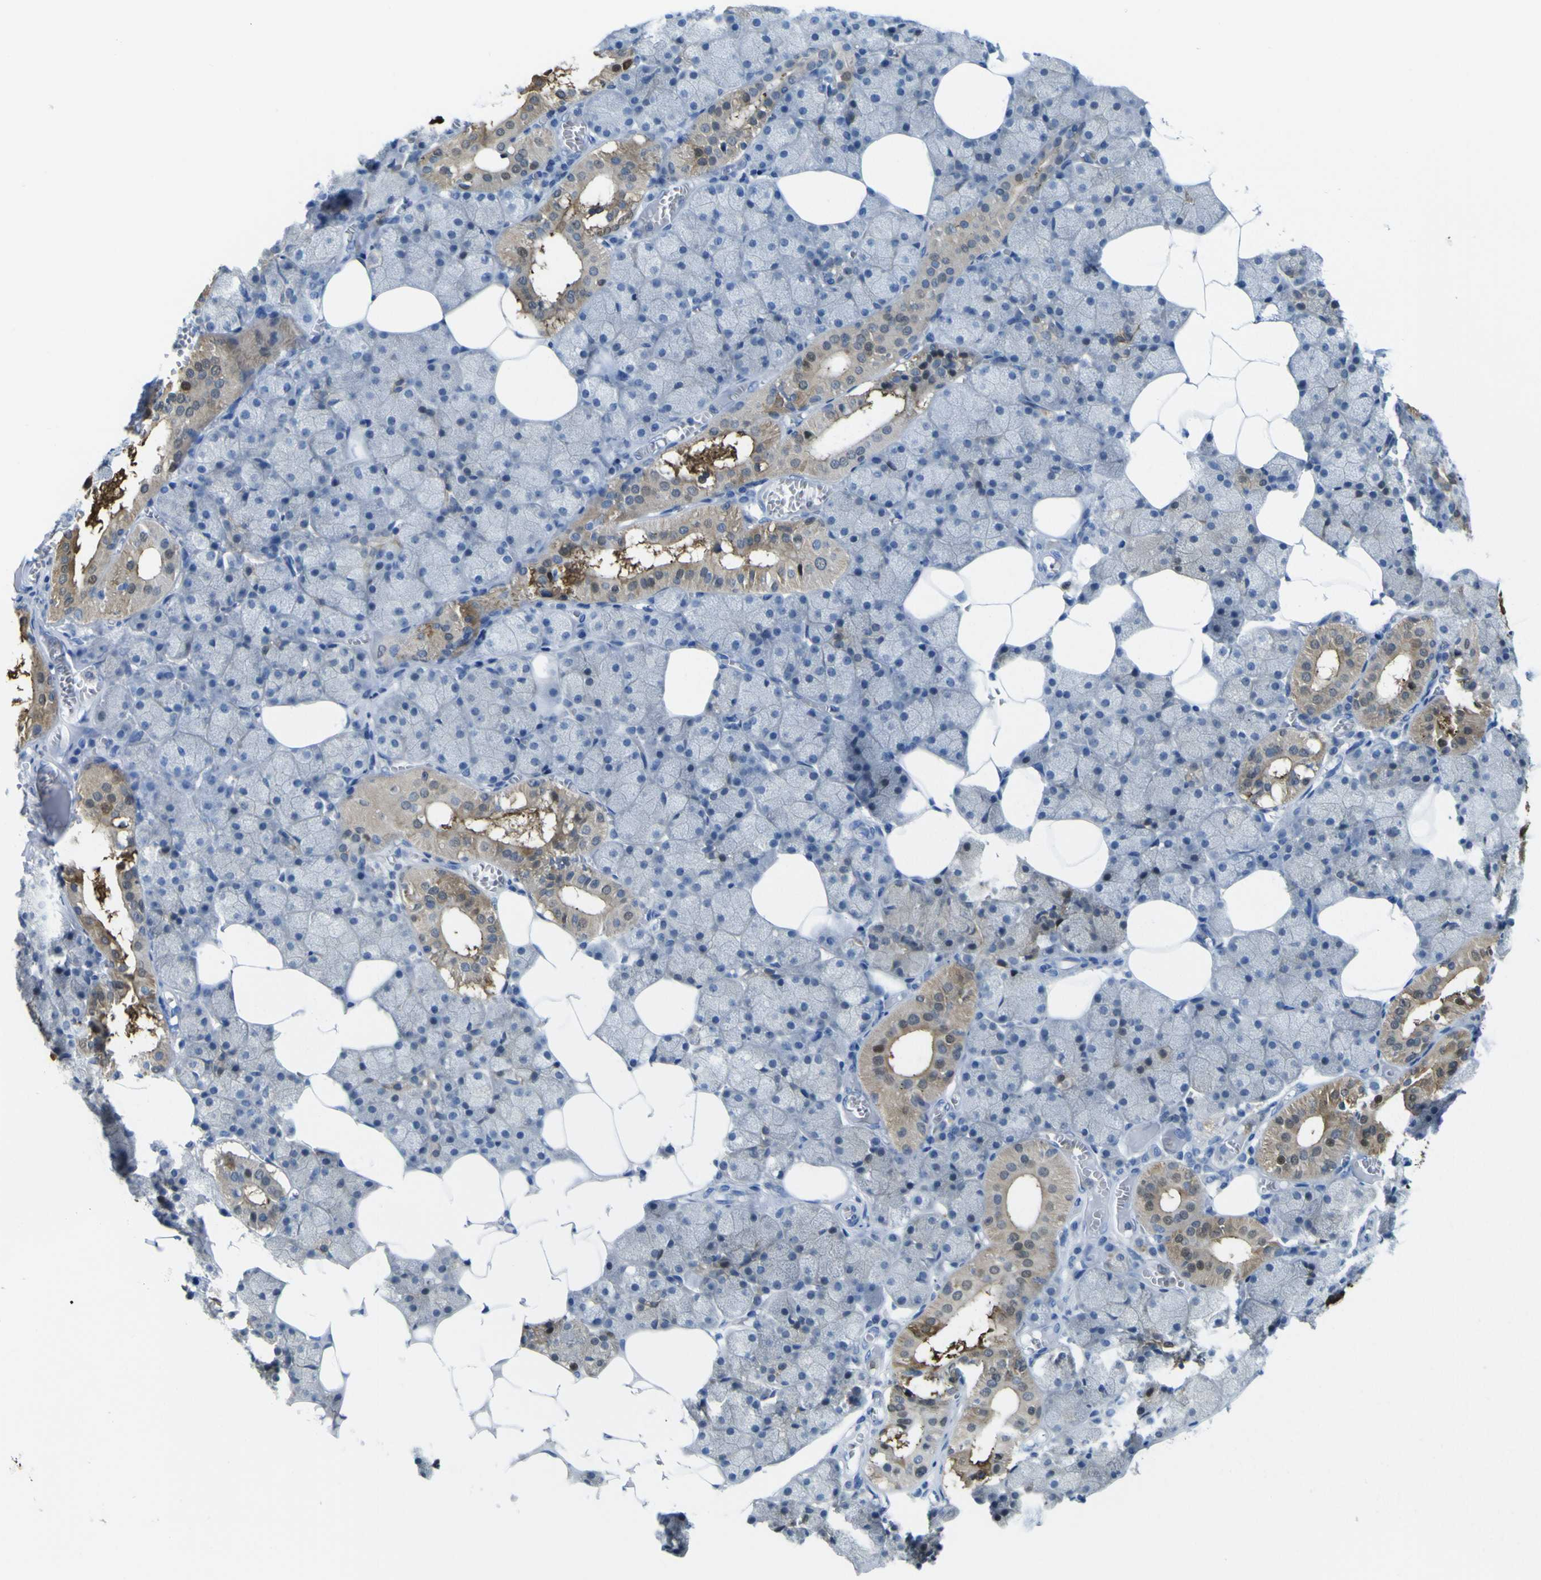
{"staining": {"intensity": "moderate", "quantity": "25%-75%", "location": "cytoplasmic/membranous"}, "tissue": "salivary gland", "cell_type": "Glandular cells", "image_type": "normal", "snomed": [{"axis": "morphology", "description": "Normal tissue, NOS"}, {"axis": "topography", "description": "Salivary gland"}], "caption": "Salivary gland stained with a brown dye displays moderate cytoplasmic/membranous positive expression in approximately 25%-75% of glandular cells.", "gene": "ABHD3", "patient": {"sex": "male", "age": 62}}